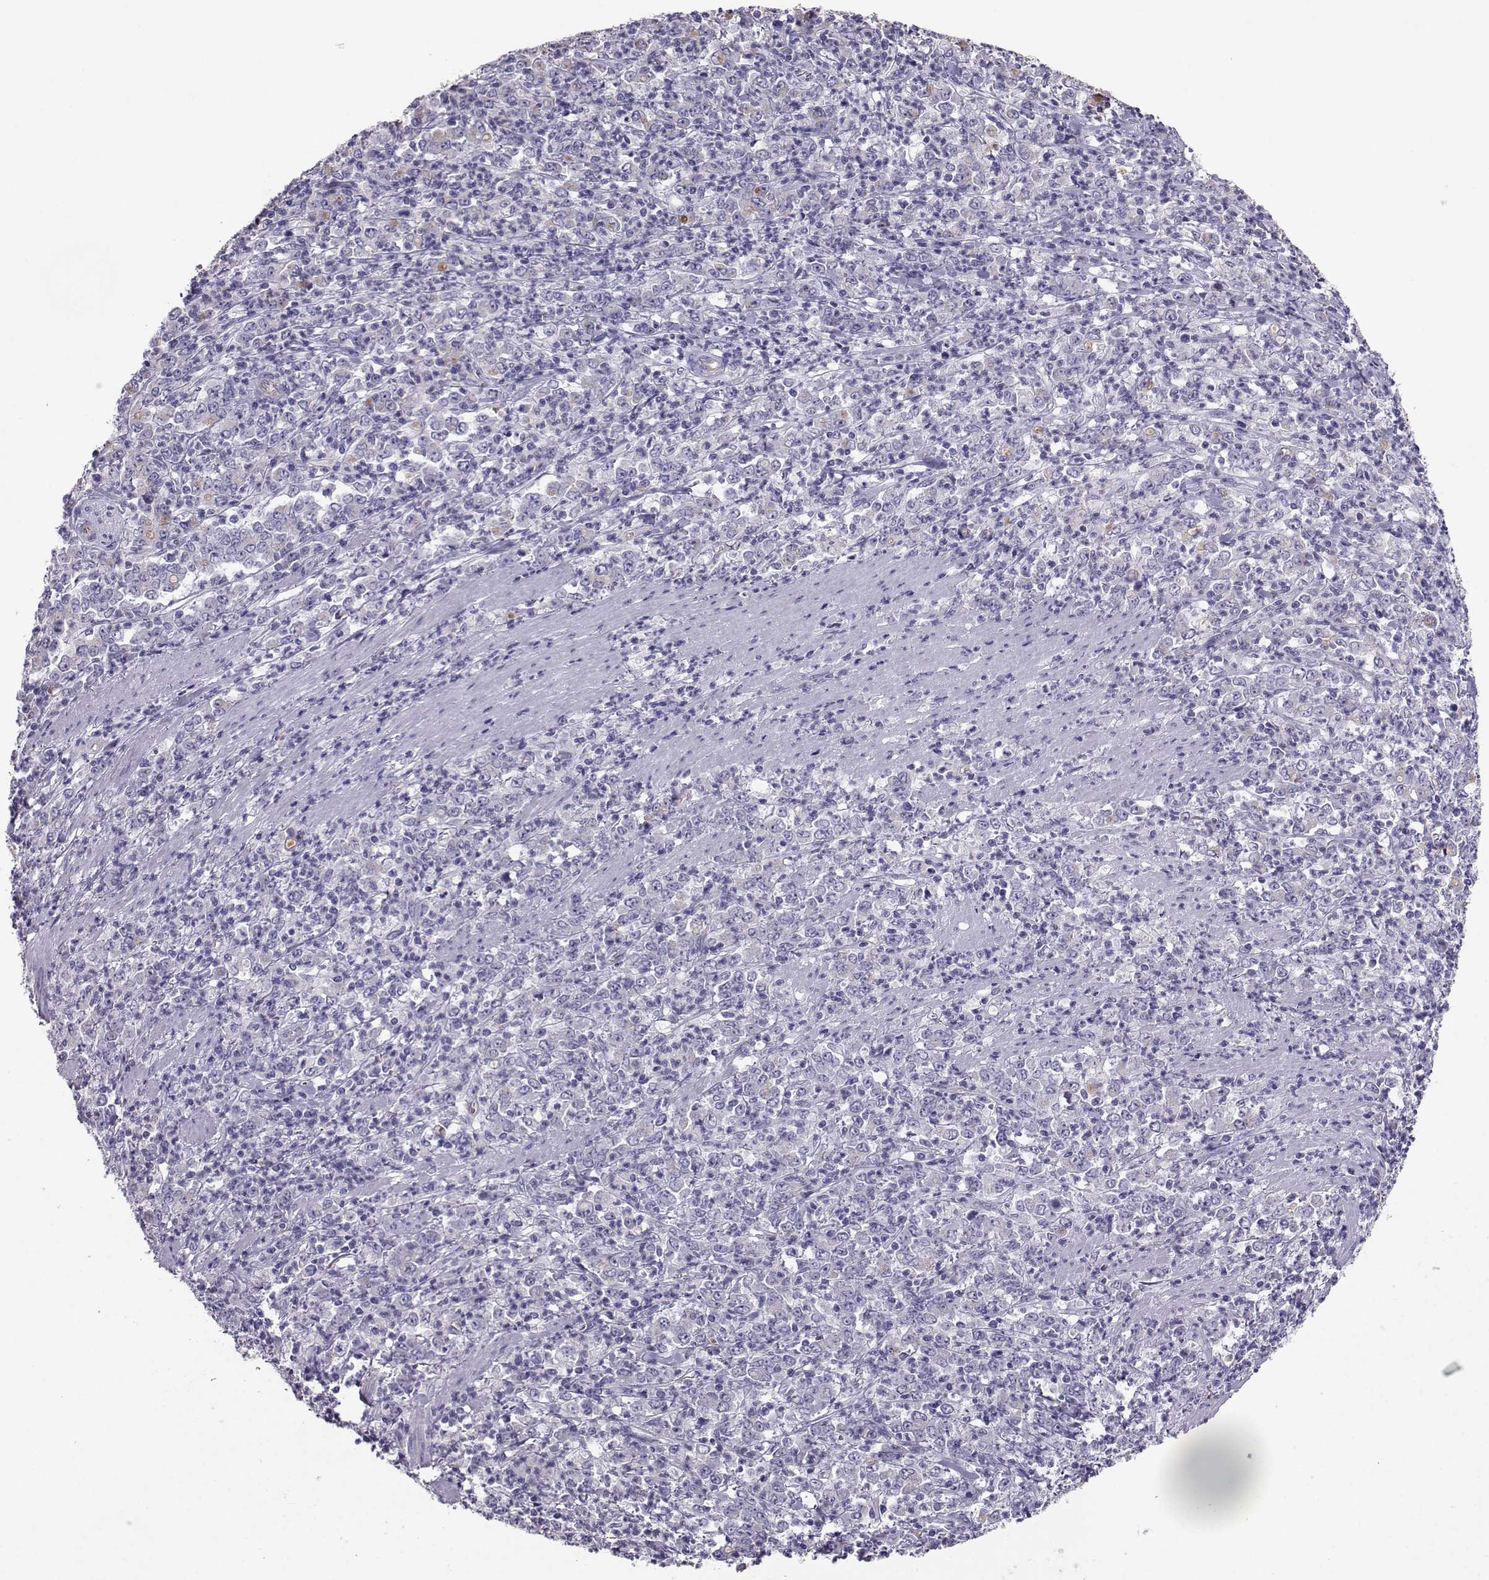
{"staining": {"intensity": "negative", "quantity": "none", "location": "none"}, "tissue": "stomach cancer", "cell_type": "Tumor cells", "image_type": "cancer", "snomed": [{"axis": "morphology", "description": "Adenocarcinoma, NOS"}, {"axis": "topography", "description": "Stomach, lower"}], "caption": "This is an immunohistochemistry micrograph of human adenocarcinoma (stomach). There is no positivity in tumor cells.", "gene": "CLUL1", "patient": {"sex": "female", "age": 71}}